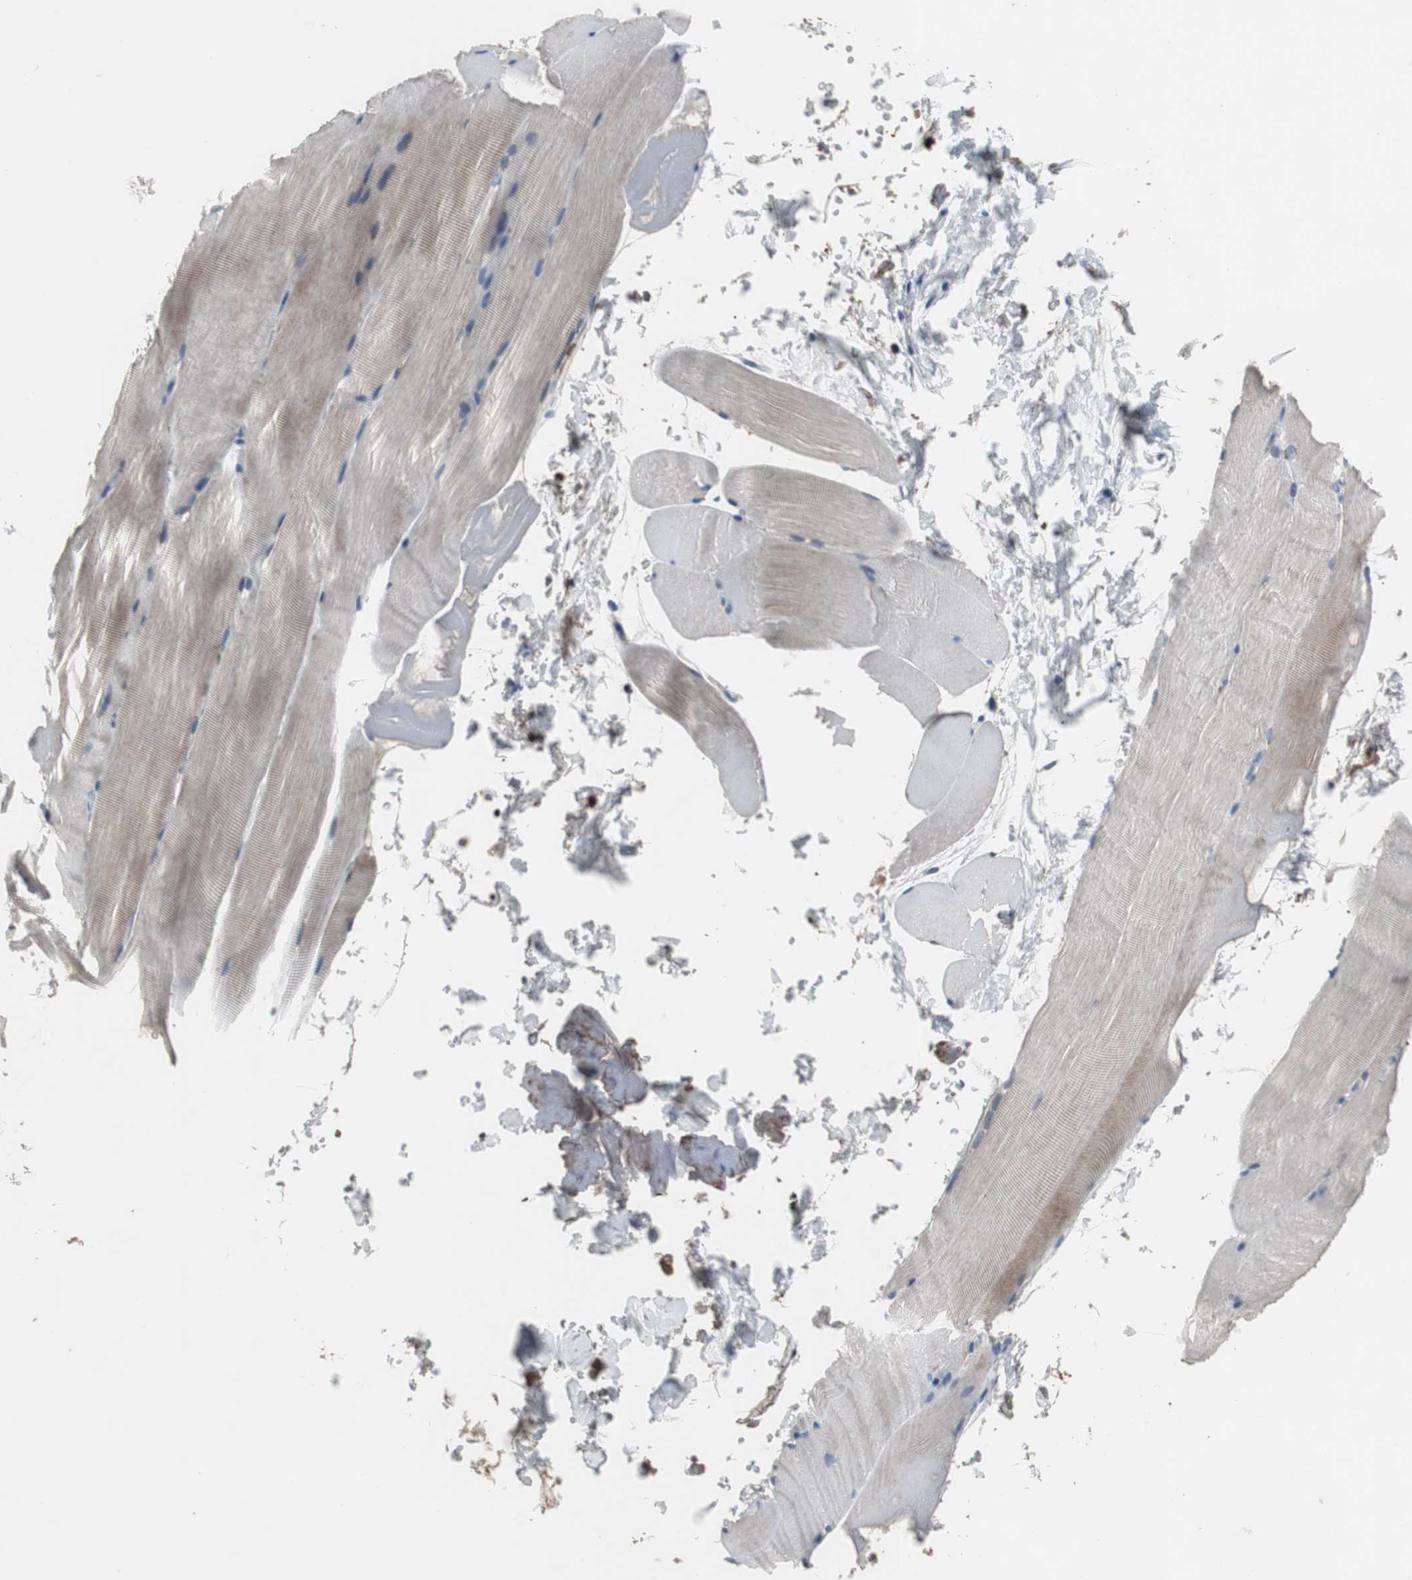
{"staining": {"intensity": "weak", "quantity": "25%-75%", "location": "cytoplasmic/membranous"}, "tissue": "skeletal muscle", "cell_type": "Myocytes", "image_type": "normal", "snomed": [{"axis": "morphology", "description": "Normal tissue, NOS"}, {"axis": "topography", "description": "Skeletal muscle"}, {"axis": "topography", "description": "Parathyroid gland"}], "caption": "Skeletal muscle stained for a protein reveals weak cytoplasmic/membranous positivity in myocytes.", "gene": "NCF2", "patient": {"sex": "female", "age": 37}}